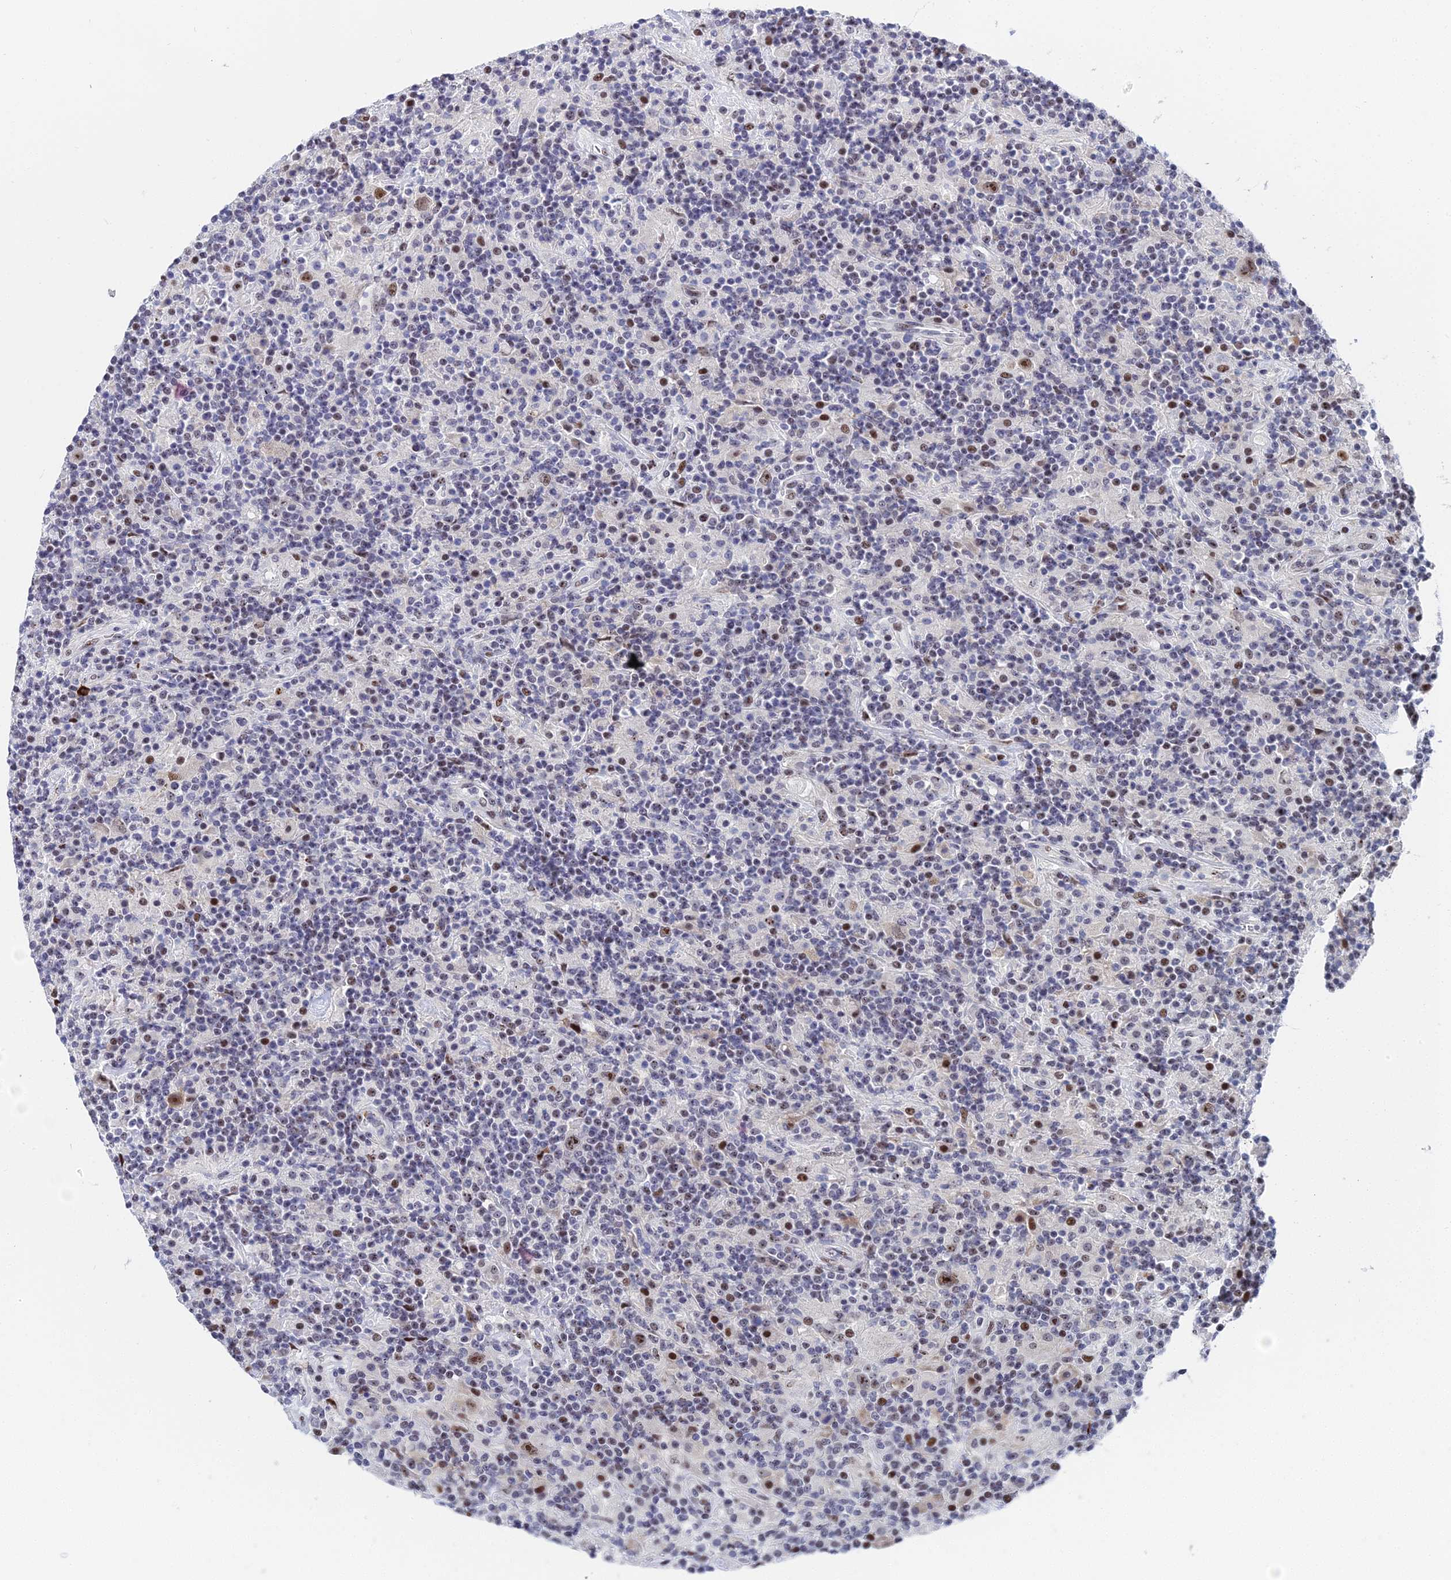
{"staining": {"intensity": "moderate", "quantity": ">75%", "location": "nuclear"}, "tissue": "lymphoma", "cell_type": "Tumor cells", "image_type": "cancer", "snomed": [{"axis": "morphology", "description": "Hodgkin's disease, NOS"}, {"axis": "topography", "description": "Lymph node"}], "caption": "Moderate nuclear positivity for a protein is present in about >75% of tumor cells of Hodgkin's disease using immunohistochemistry.", "gene": "TIFA", "patient": {"sex": "male", "age": 70}}